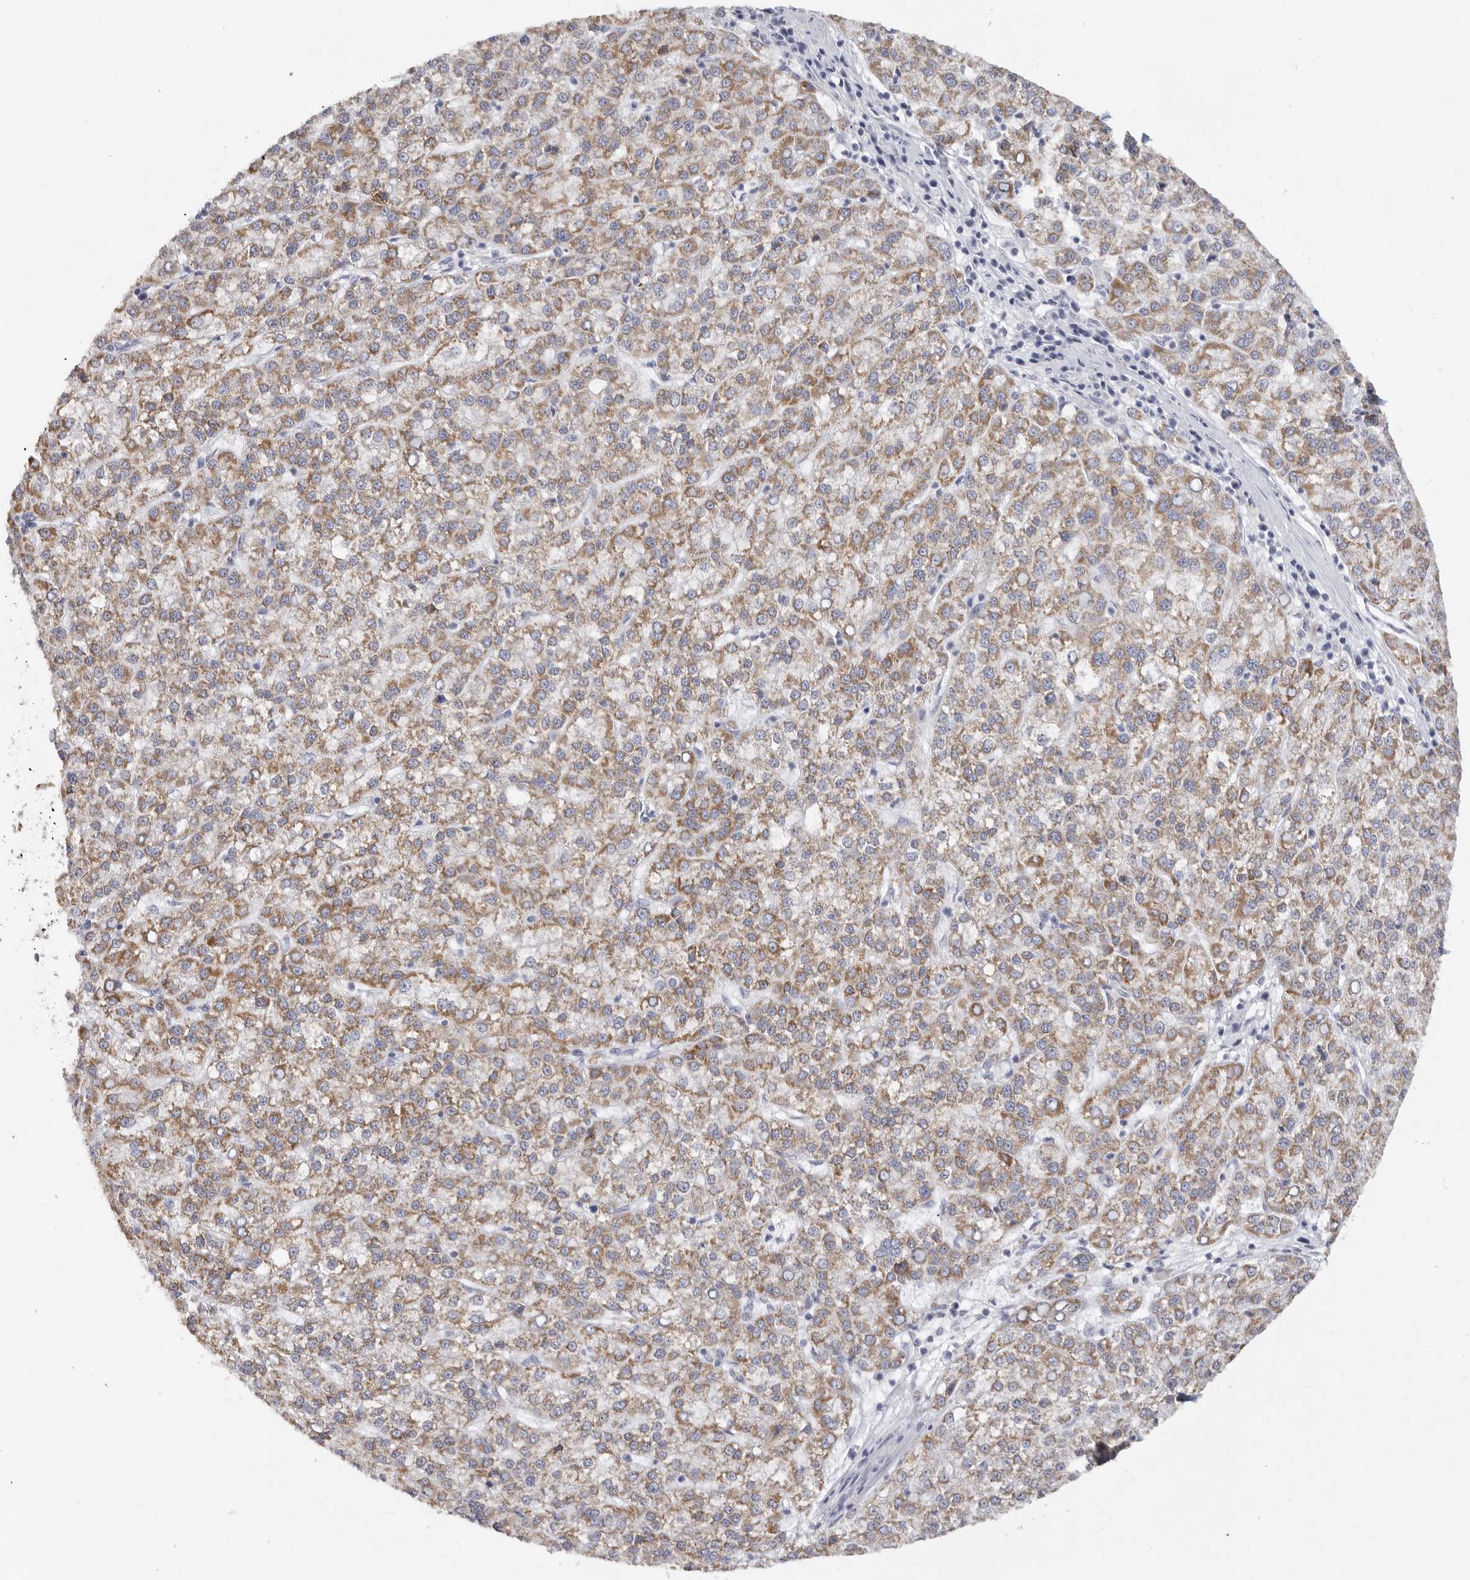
{"staining": {"intensity": "moderate", "quantity": ">75%", "location": "cytoplasmic/membranous"}, "tissue": "liver cancer", "cell_type": "Tumor cells", "image_type": "cancer", "snomed": [{"axis": "morphology", "description": "Carcinoma, Hepatocellular, NOS"}, {"axis": "topography", "description": "Liver"}], "caption": "Liver cancer was stained to show a protein in brown. There is medium levels of moderate cytoplasmic/membranous positivity in approximately >75% of tumor cells.", "gene": "ELP3", "patient": {"sex": "female", "age": 58}}